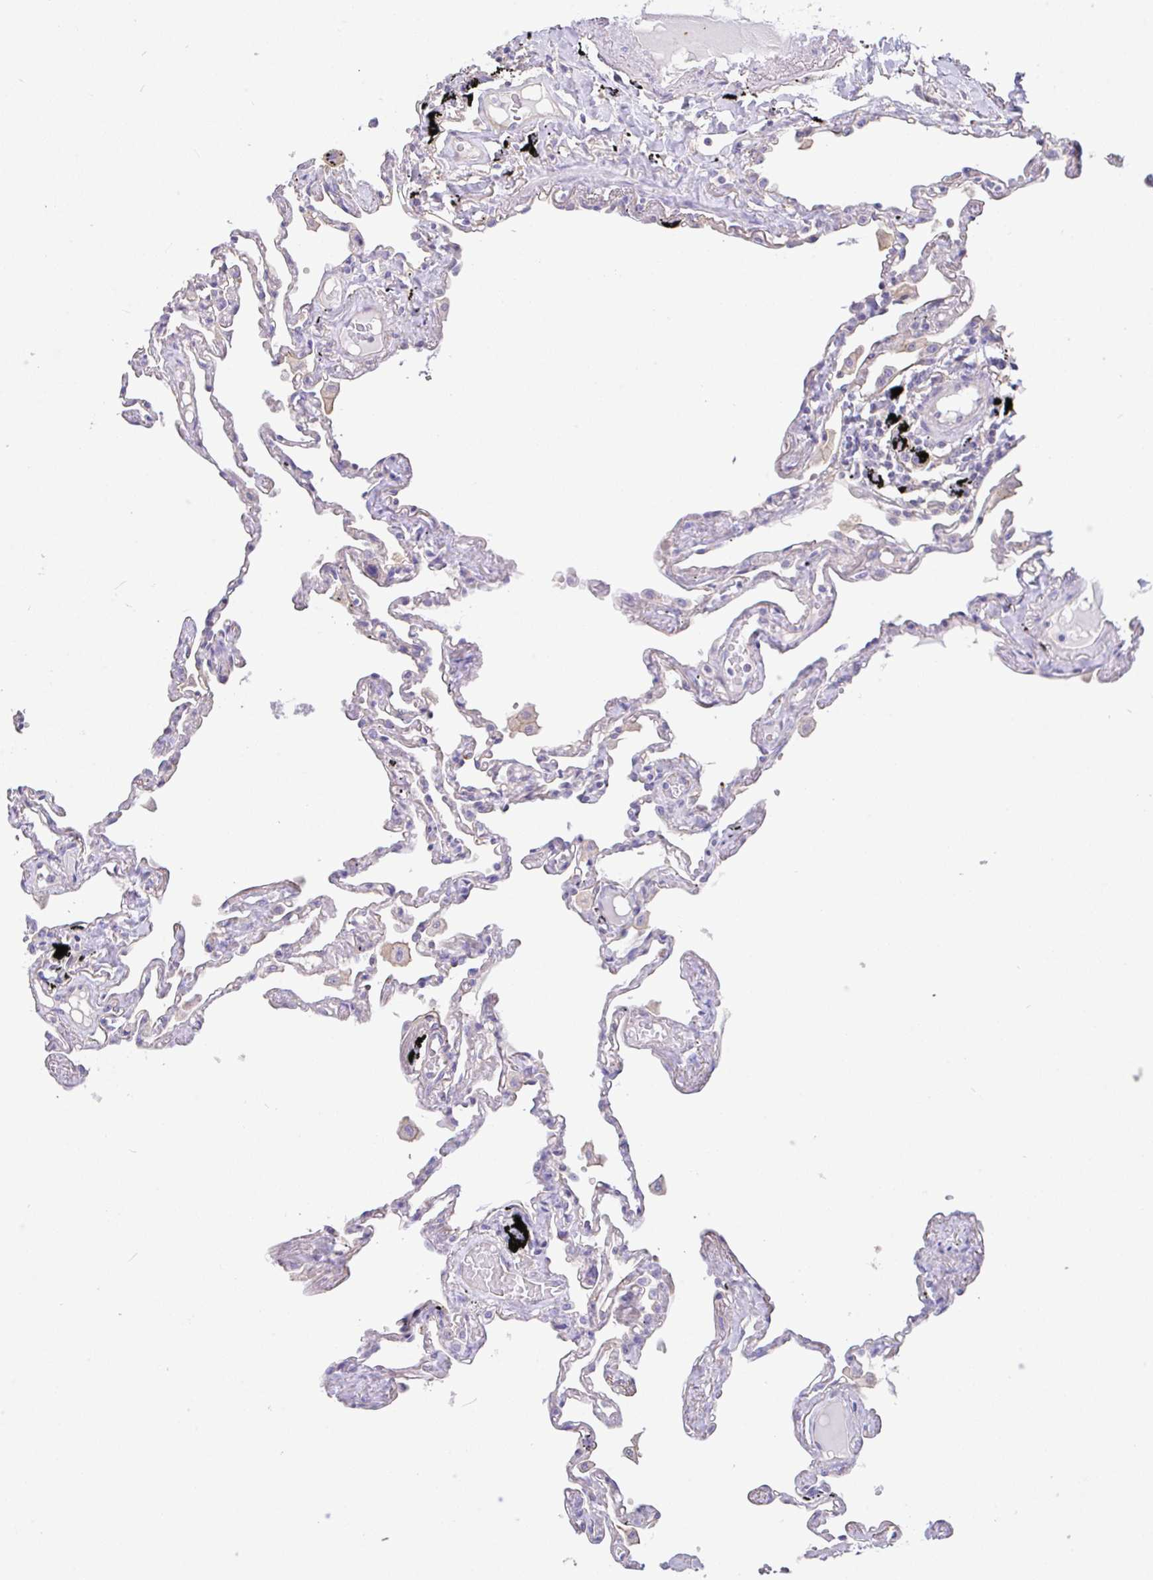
{"staining": {"intensity": "negative", "quantity": "none", "location": "none"}, "tissue": "lung", "cell_type": "Alveolar cells", "image_type": "normal", "snomed": [{"axis": "morphology", "description": "Normal tissue, NOS"}, {"axis": "topography", "description": "Lung"}], "caption": "The photomicrograph demonstrates no staining of alveolar cells in normal lung.", "gene": "PLCD4", "patient": {"sex": "female", "age": 67}}